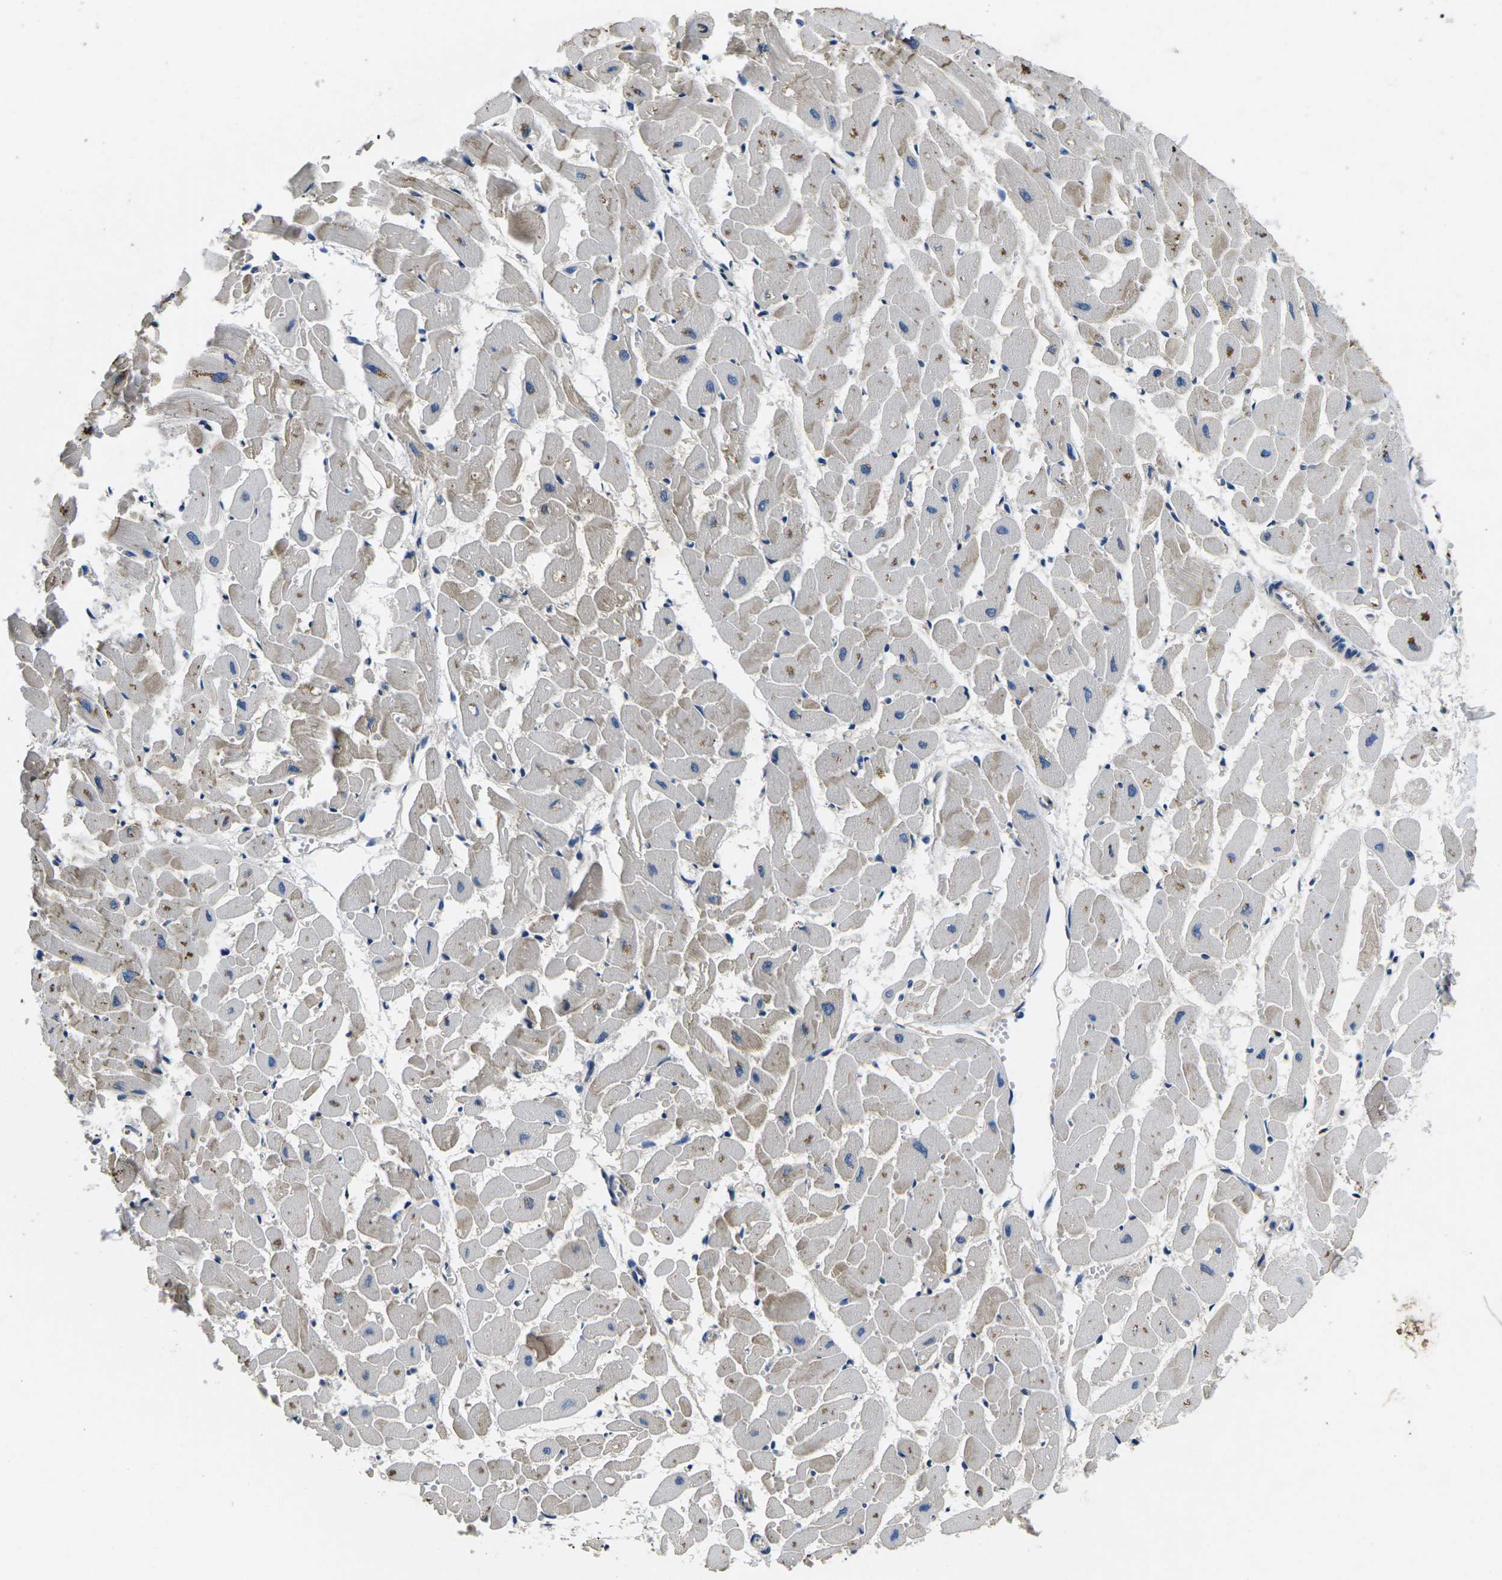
{"staining": {"intensity": "moderate", "quantity": "25%-75%", "location": "cytoplasmic/membranous"}, "tissue": "heart muscle", "cell_type": "Cardiomyocytes", "image_type": "normal", "snomed": [{"axis": "morphology", "description": "Normal tissue, NOS"}, {"axis": "topography", "description": "Heart"}], "caption": "Heart muscle stained with DAB IHC displays medium levels of moderate cytoplasmic/membranous staining in about 25%-75% of cardiomyocytes.", "gene": "PLCE1", "patient": {"sex": "female", "age": 19}}